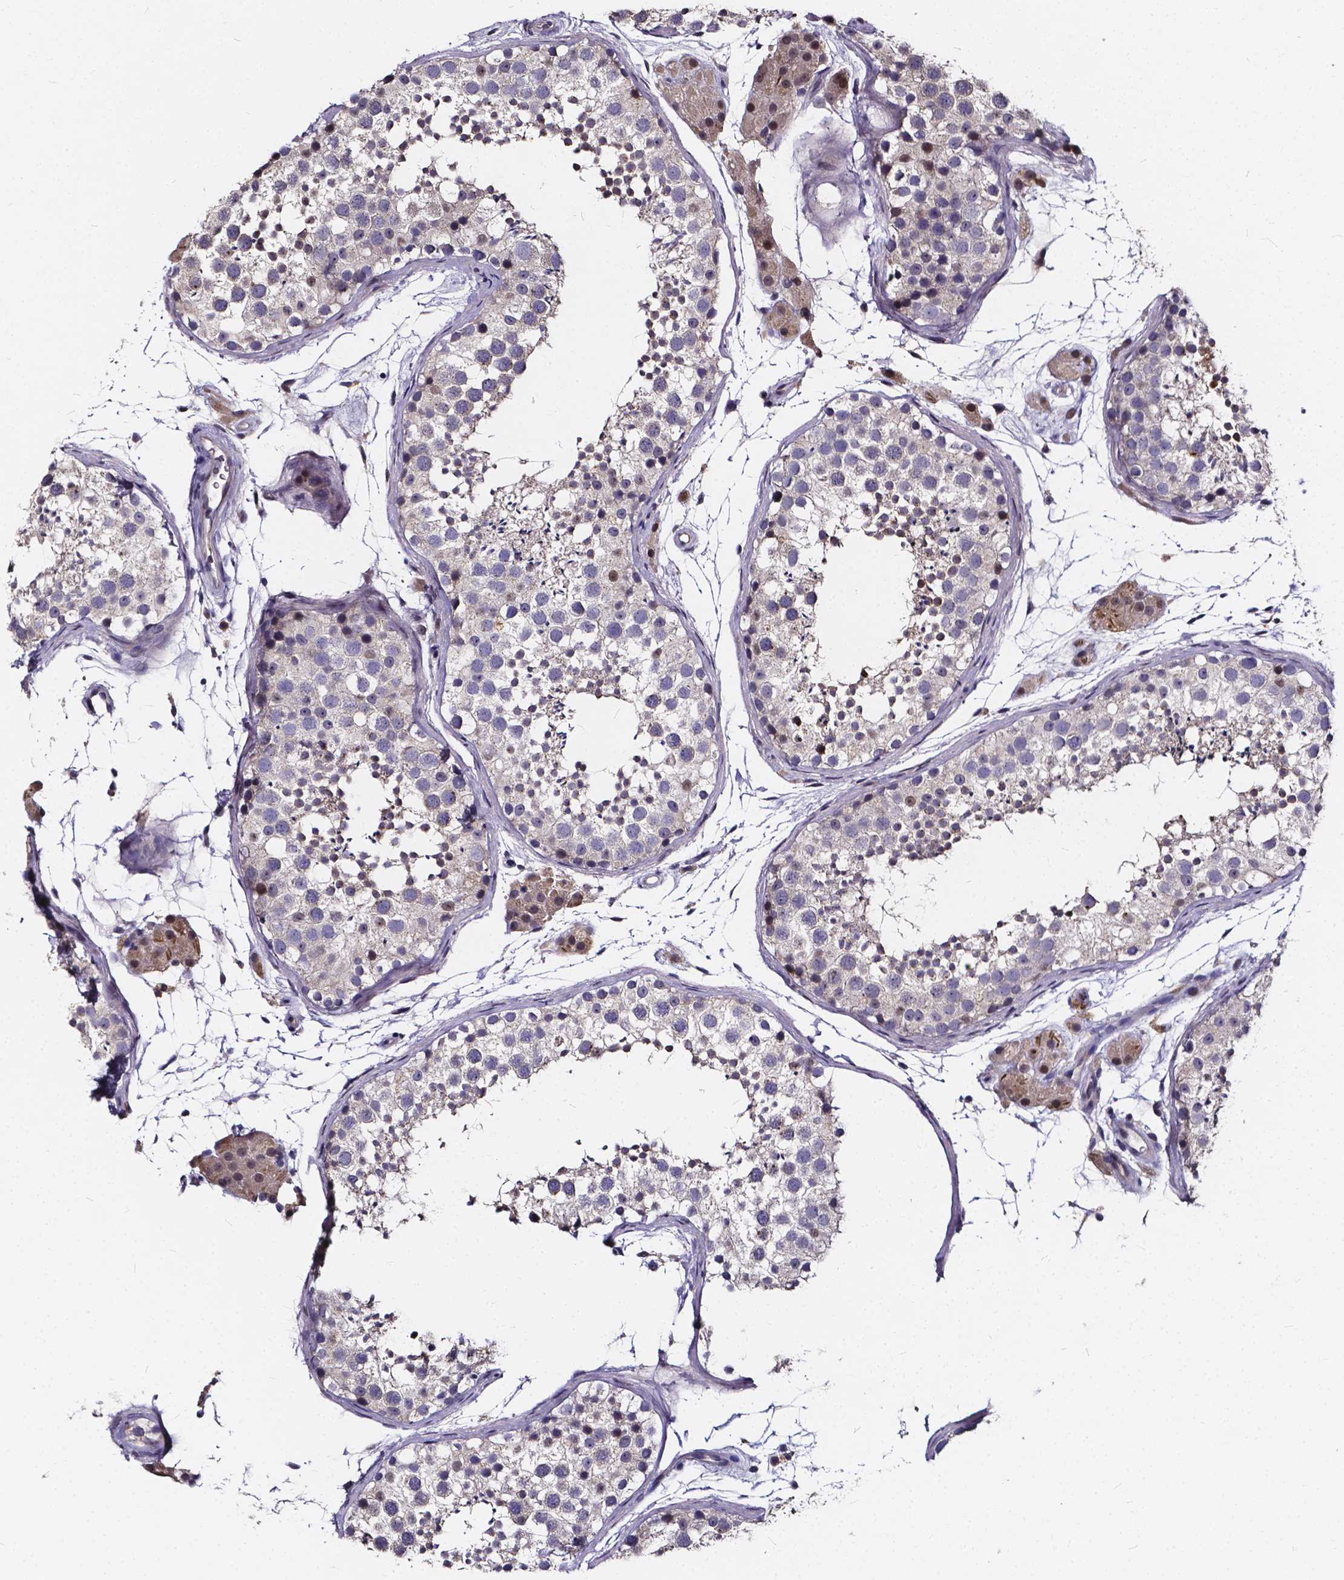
{"staining": {"intensity": "moderate", "quantity": "<25%", "location": "cytoplasmic/membranous,nuclear"}, "tissue": "testis", "cell_type": "Cells in seminiferous ducts", "image_type": "normal", "snomed": [{"axis": "morphology", "description": "Normal tissue, NOS"}, {"axis": "topography", "description": "Testis"}], "caption": "Benign testis was stained to show a protein in brown. There is low levels of moderate cytoplasmic/membranous,nuclear positivity in about <25% of cells in seminiferous ducts. Nuclei are stained in blue.", "gene": "SOWAHA", "patient": {"sex": "male", "age": 41}}